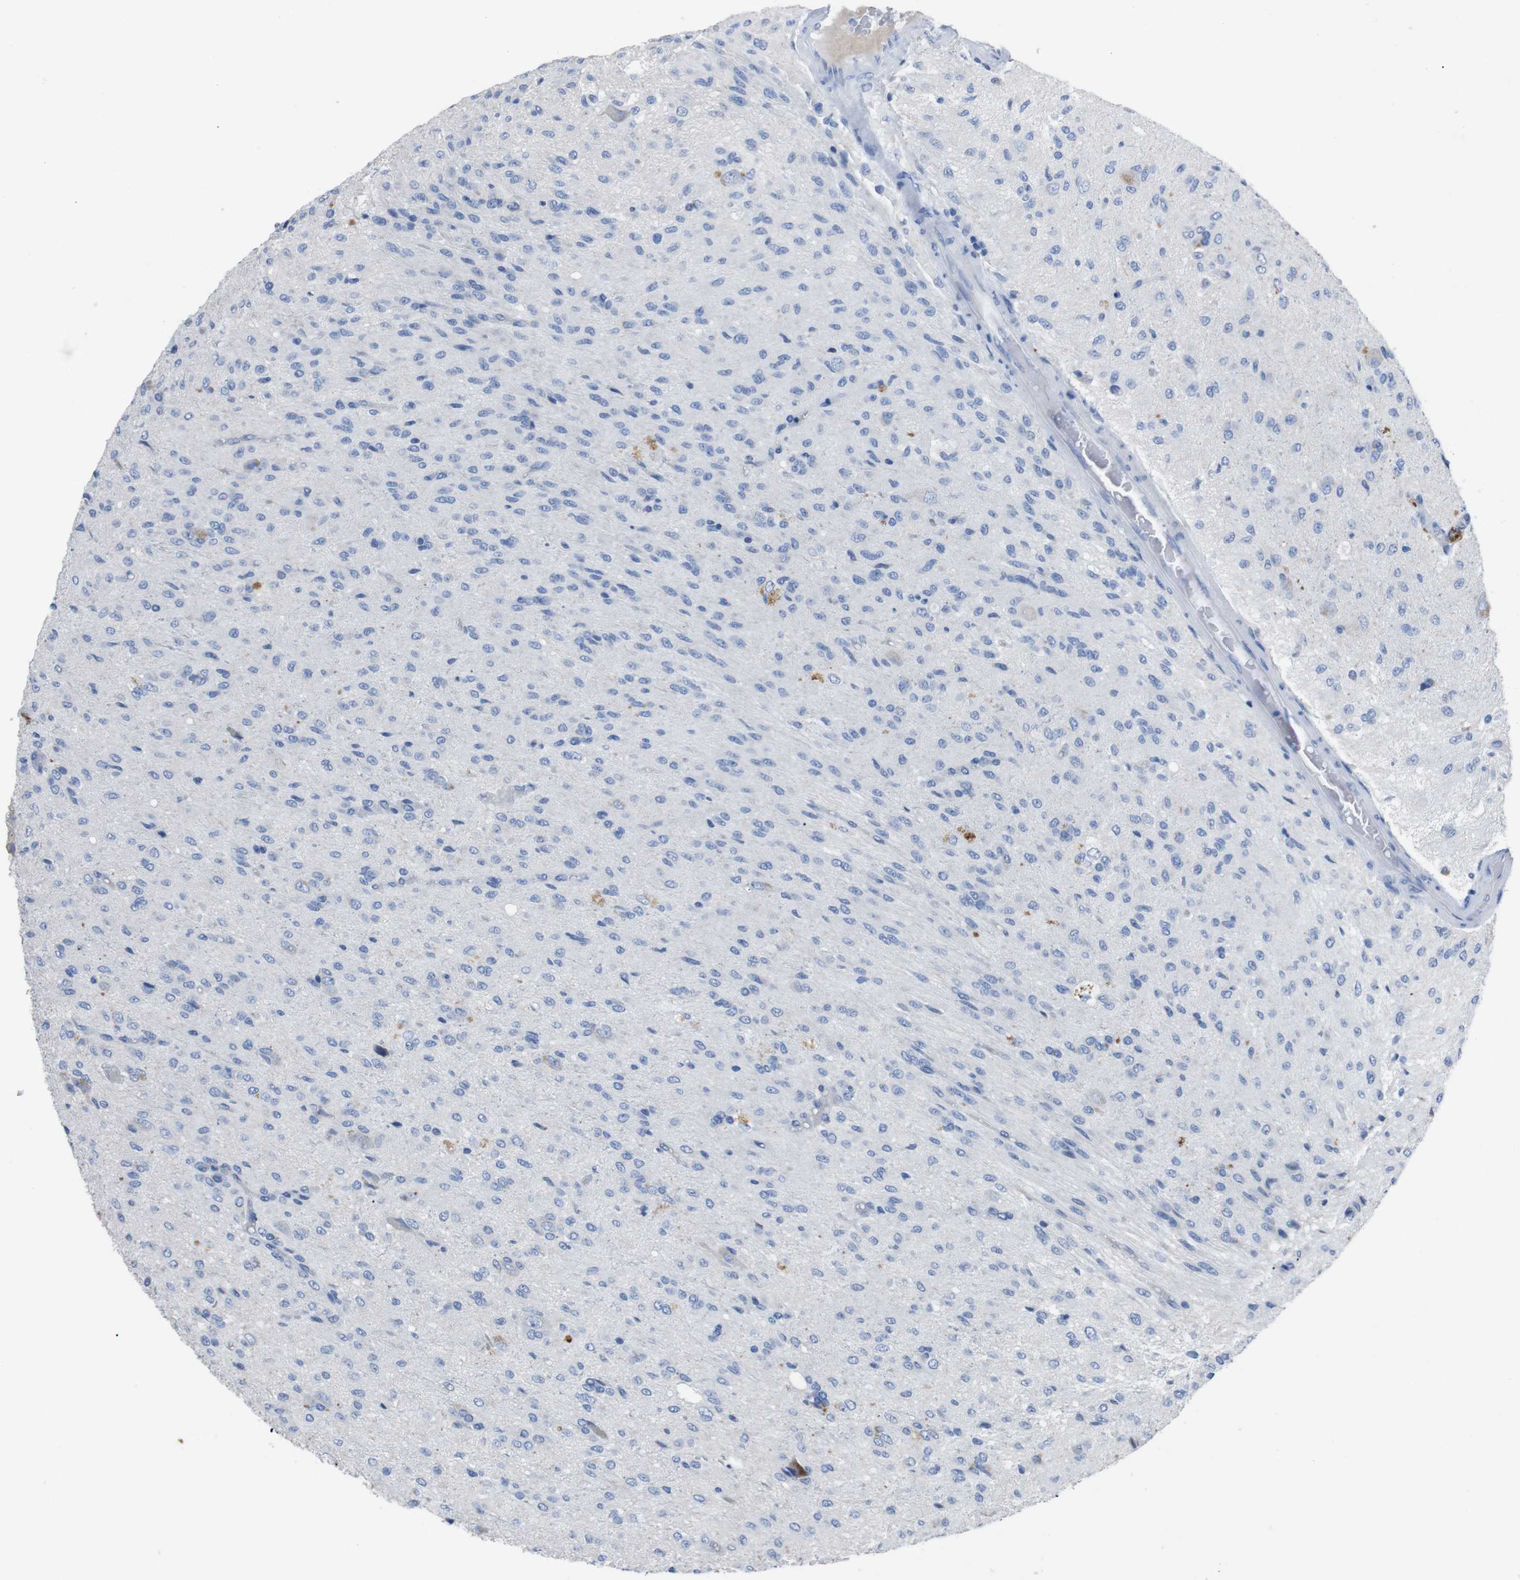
{"staining": {"intensity": "negative", "quantity": "none", "location": "none"}, "tissue": "glioma", "cell_type": "Tumor cells", "image_type": "cancer", "snomed": [{"axis": "morphology", "description": "Glioma, malignant, High grade"}, {"axis": "topography", "description": "Brain"}], "caption": "Immunohistochemistry (IHC) of glioma displays no expression in tumor cells. The staining is performed using DAB (3,3'-diaminobenzidine) brown chromogen with nuclei counter-stained in using hematoxylin.", "gene": "GJB2", "patient": {"sex": "female", "age": 59}}